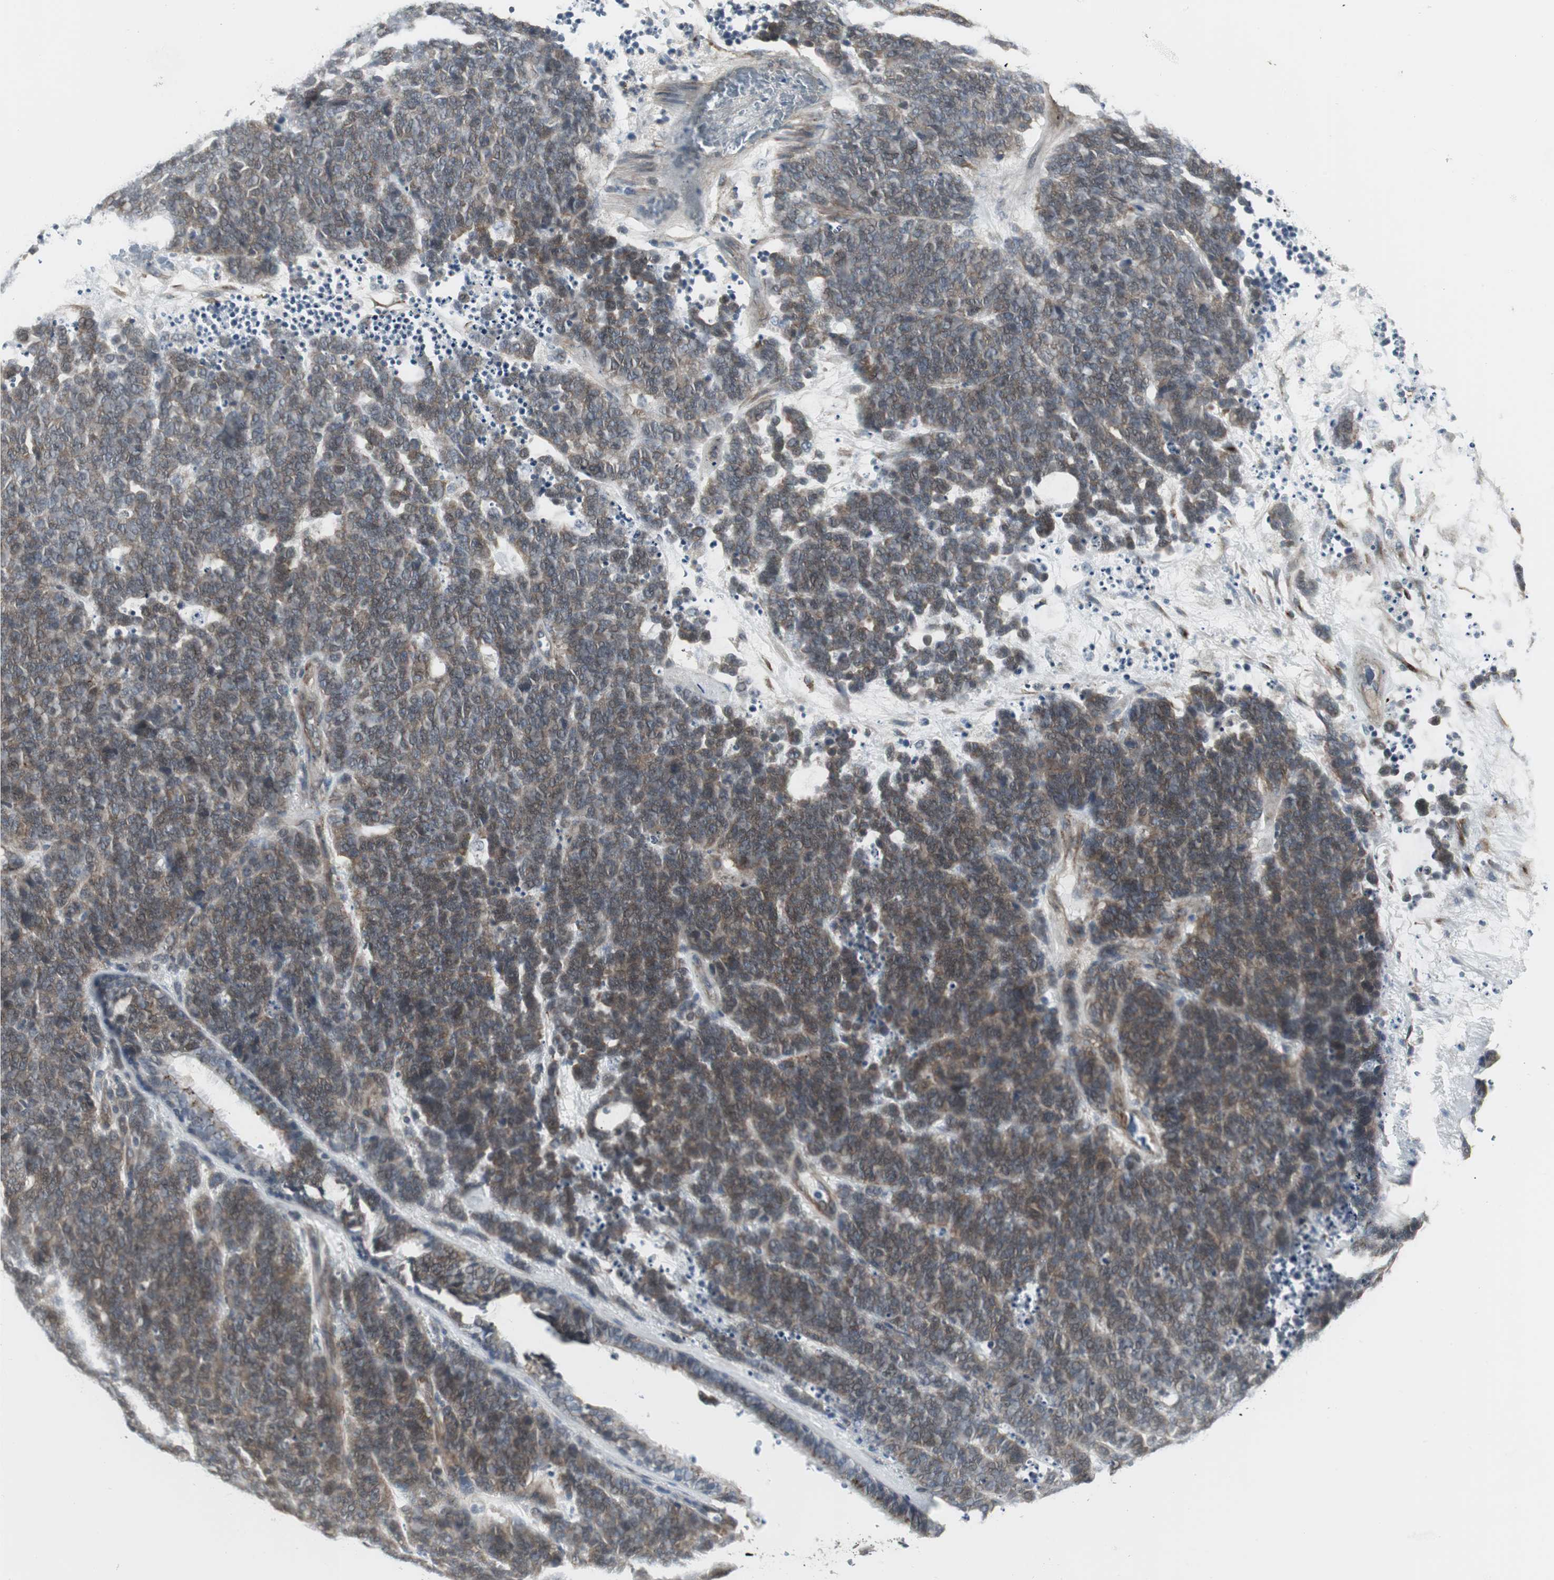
{"staining": {"intensity": "weak", "quantity": "25%-75%", "location": "cytoplasmic/membranous"}, "tissue": "lung cancer", "cell_type": "Tumor cells", "image_type": "cancer", "snomed": [{"axis": "morphology", "description": "Neoplasm, malignant, NOS"}, {"axis": "topography", "description": "Lung"}], "caption": "Lung cancer stained with a protein marker exhibits weak staining in tumor cells.", "gene": "SCYL3", "patient": {"sex": "female", "age": 58}}